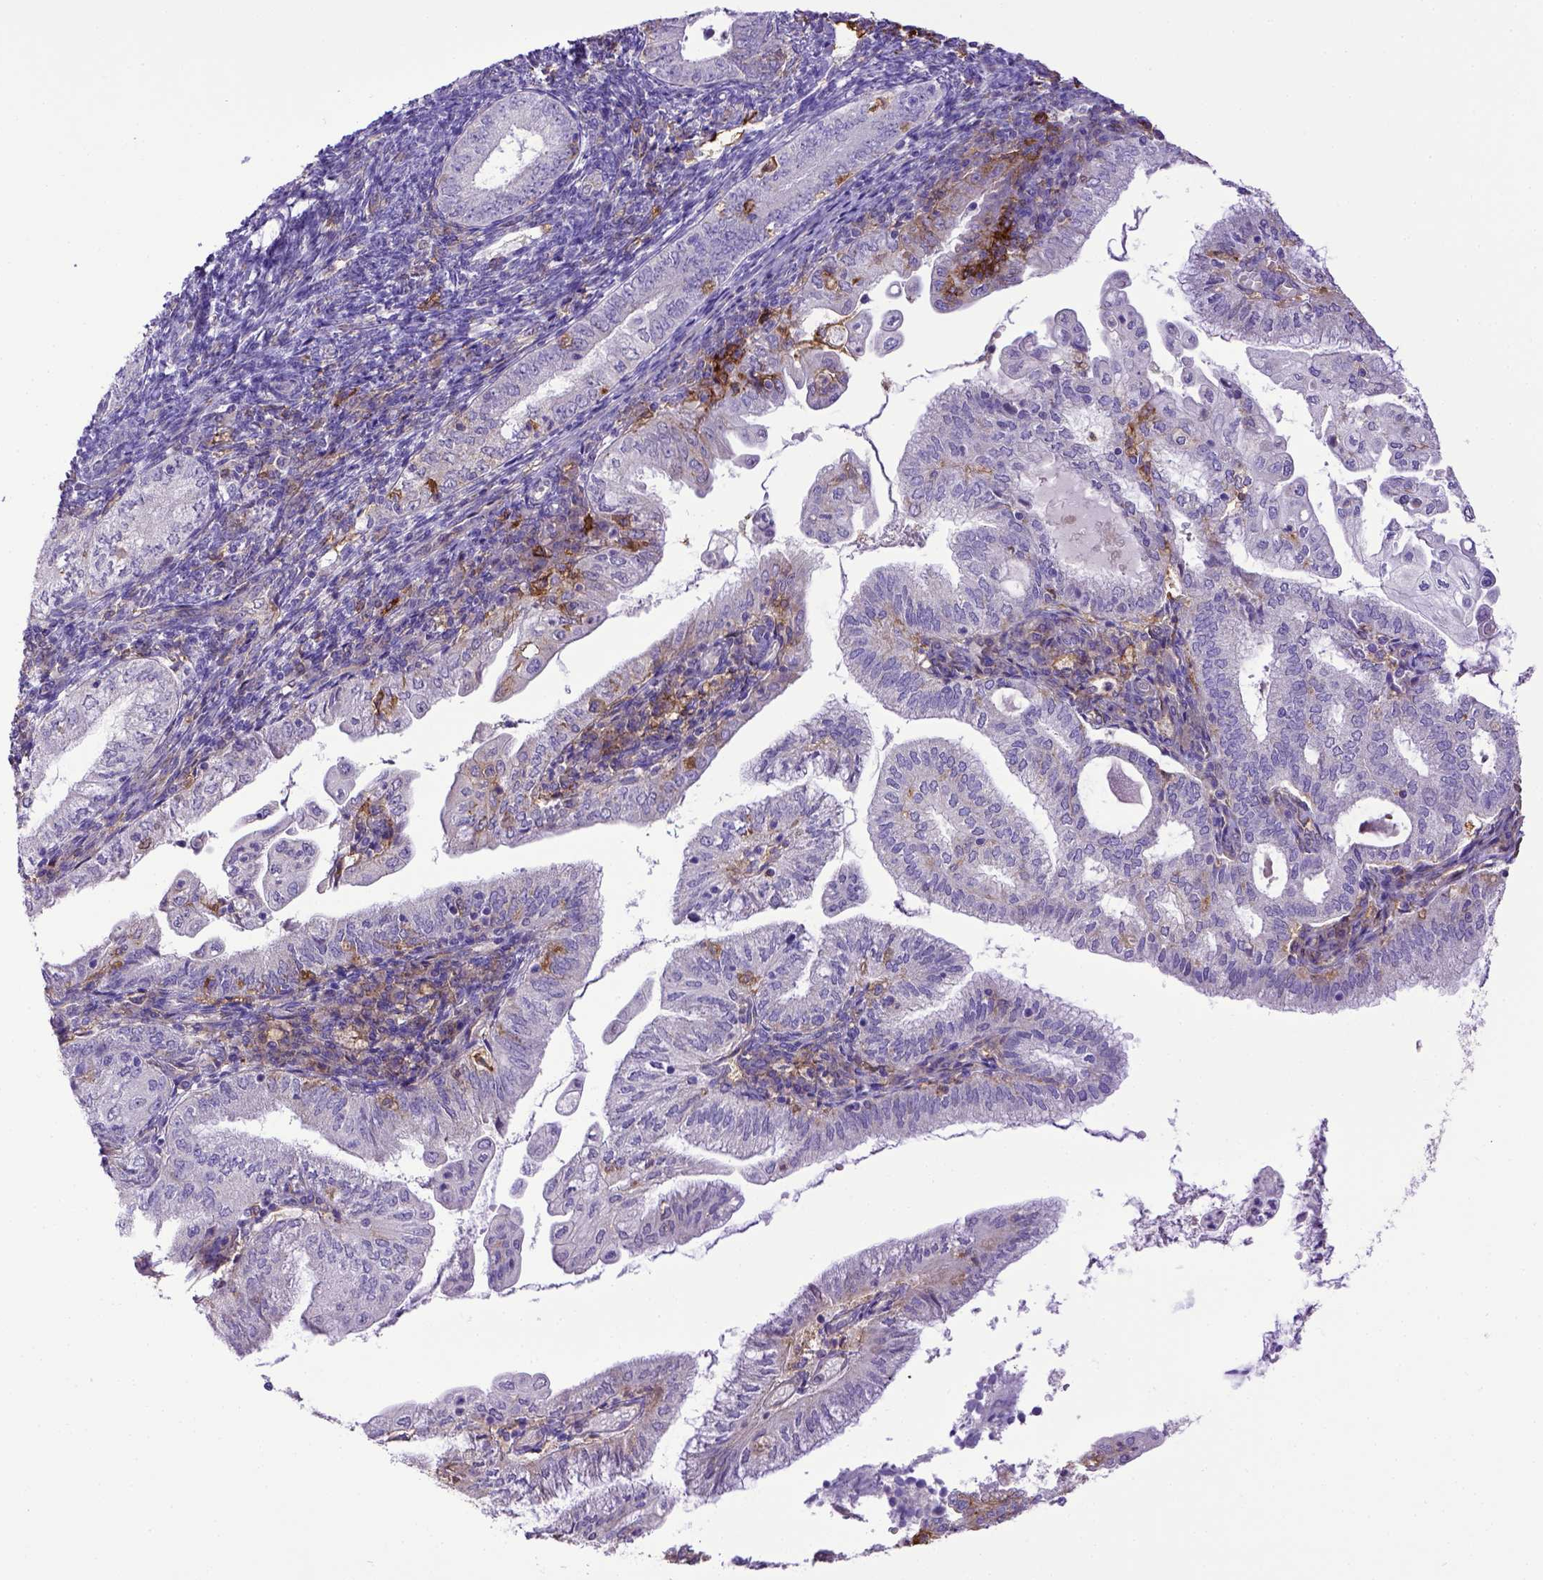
{"staining": {"intensity": "negative", "quantity": "none", "location": "none"}, "tissue": "endometrial cancer", "cell_type": "Tumor cells", "image_type": "cancer", "snomed": [{"axis": "morphology", "description": "Adenocarcinoma, NOS"}, {"axis": "topography", "description": "Endometrium"}], "caption": "Tumor cells are negative for protein expression in human endometrial cancer. (IHC, brightfield microscopy, high magnification).", "gene": "CD40", "patient": {"sex": "female", "age": 55}}